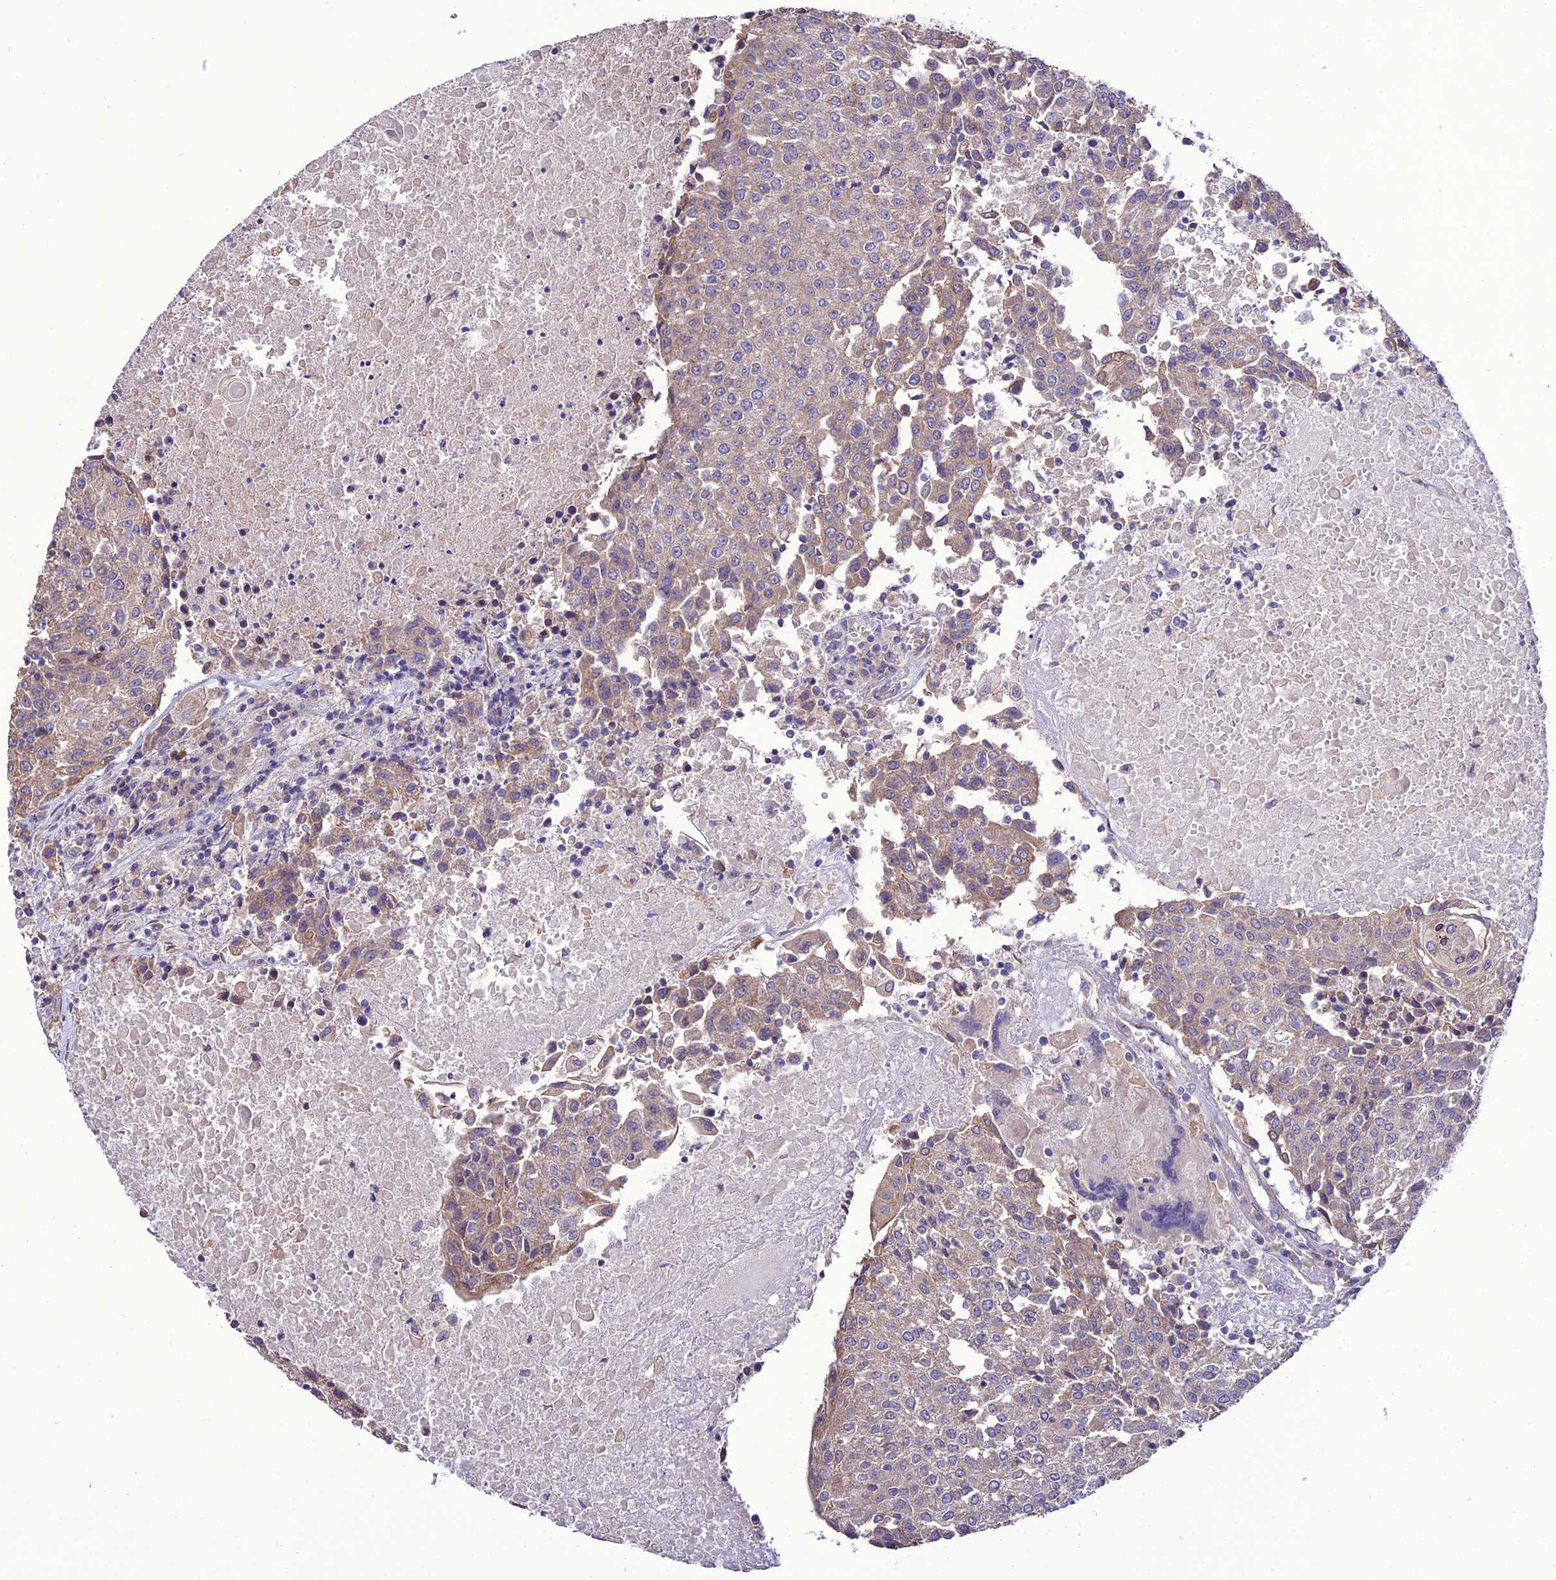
{"staining": {"intensity": "moderate", "quantity": "<25%", "location": "cytoplasmic/membranous"}, "tissue": "urothelial cancer", "cell_type": "Tumor cells", "image_type": "cancer", "snomed": [{"axis": "morphology", "description": "Urothelial carcinoma, High grade"}, {"axis": "topography", "description": "Urinary bladder"}], "caption": "Protein staining reveals moderate cytoplasmic/membranous positivity in about <25% of tumor cells in urothelial cancer. (Brightfield microscopy of DAB IHC at high magnification).", "gene": "HOGA1", "patient": {"sex": "female", "age": 85}}